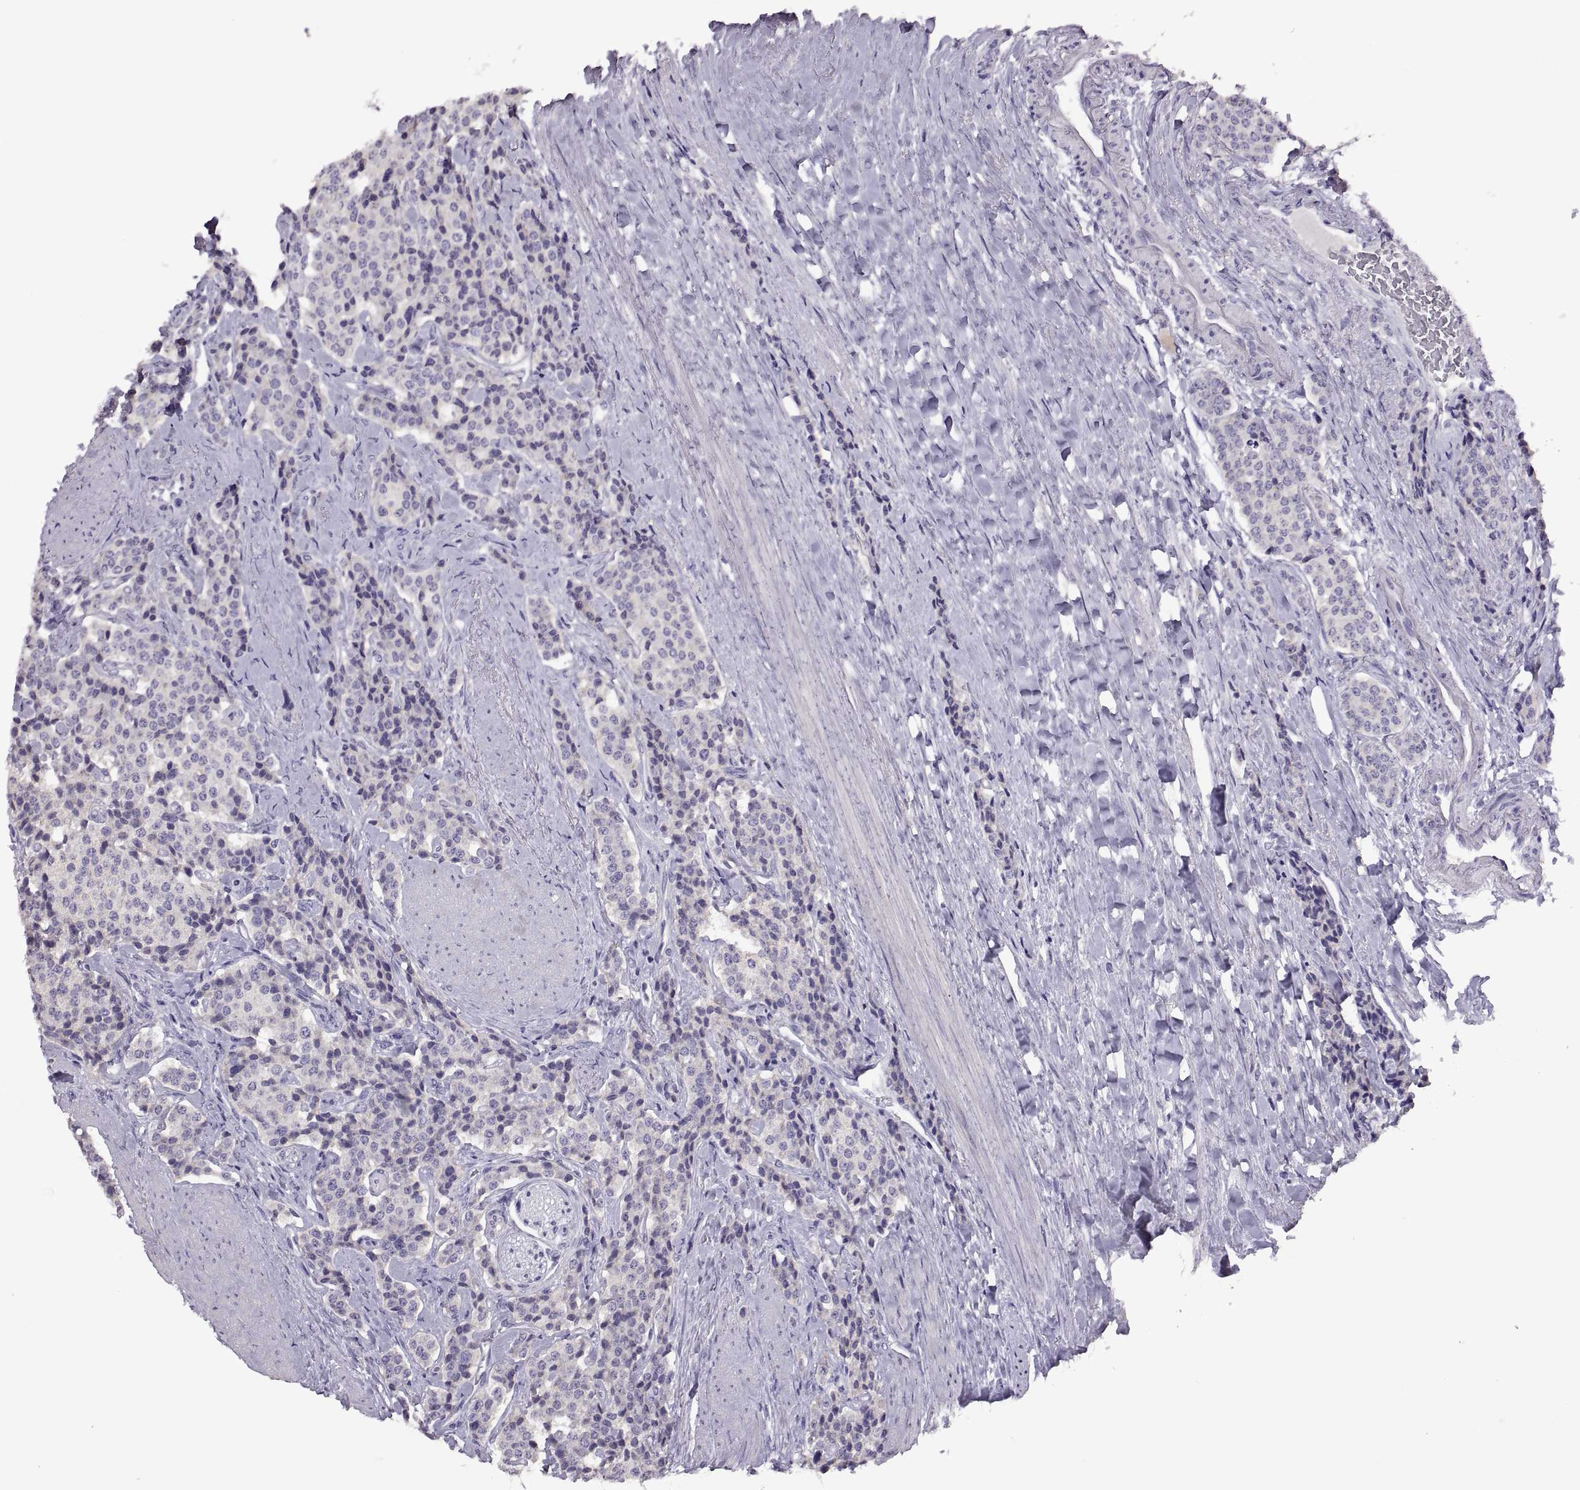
{"staining": {"intensity": "negative", "quantity": "none", "location": "none"}, "tissue": "carcinoid", "cell_type": "Tumor cells", "image_type": "cancer", "snomed": [{"axis": "morphology", "description": "Carcinoid, malignant, NOS"}, {"axis": "topography", "description": "Small intestine"}], "caption": "Immunohistochemistry micrograph of neoplastic tissue: human carcinoid stained with DAB (3,3'-diaminobenzidine) displays no significant protein expression in tumor cells.", "gene": "TBX19", "patient": {"sex": "female", "age": 58}}